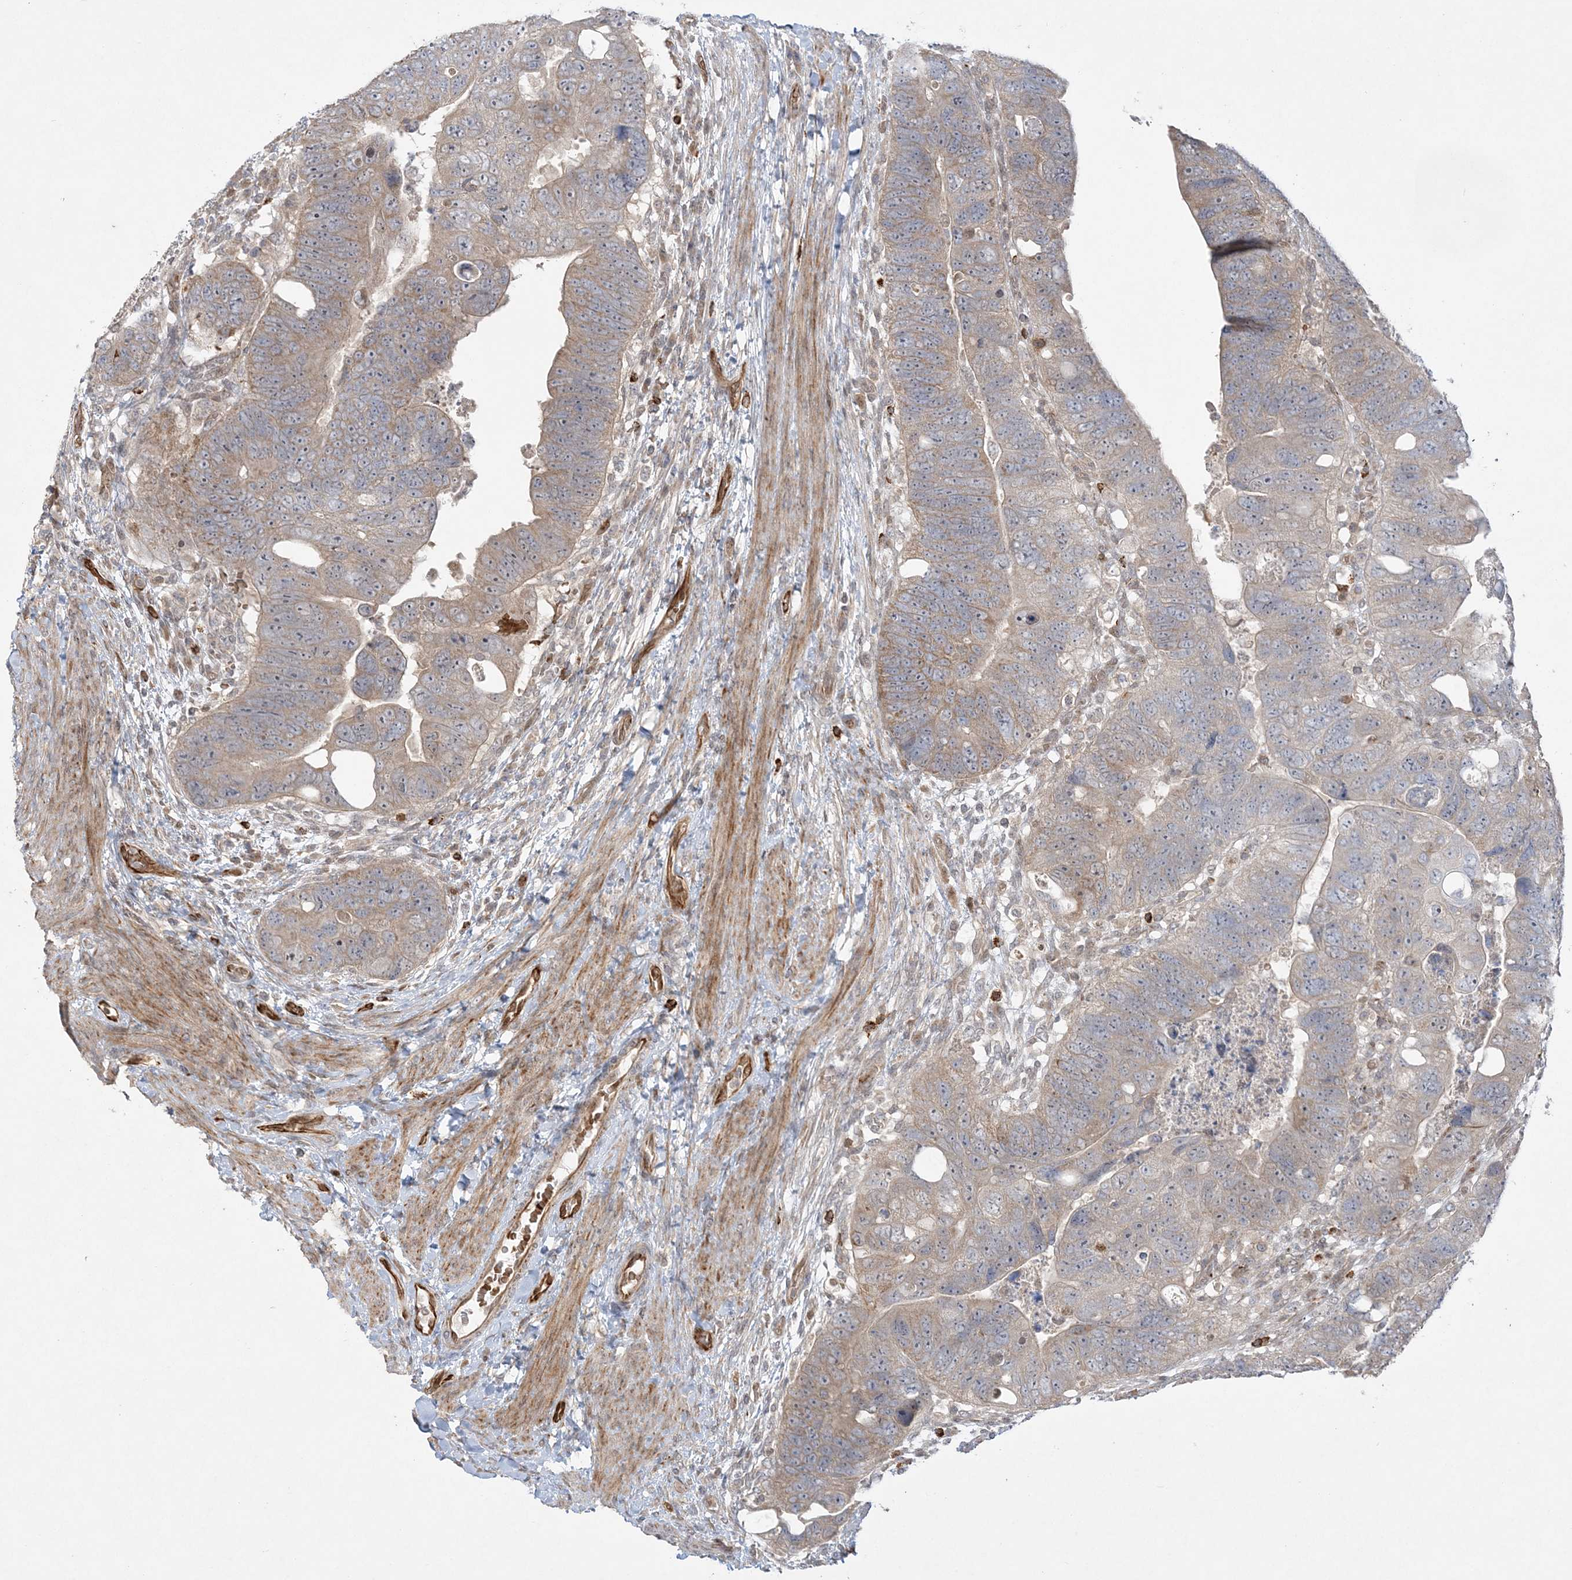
{"staining": {"intensity": "moderate", "quantity": ">75%", "location": "cytoplasmic/membranous,nuclear"}, "tissue": "colorectal cancer", "cell_type": "Tumor cells", "image_type": "cancer", "snomed": [{"axis": "morphology", "description": "Adenocarcinoma, NOS"}, {"axis": "topography", "description": "Rectum"}], "caption": "High-power microscopy captured an immunohistochemistry (IHC) photomicrograph of colorectal adenocarcinoma, revealing moderate cytoplasmic/membranous and nuclear positivity in about >75% of tumor cells. (DAB (3,3'-diaminobenzidine) IHC with brightfield microscopy, high magnification).", "gene": "INPP1", "patient": {"sex": "male", "age": 59}}